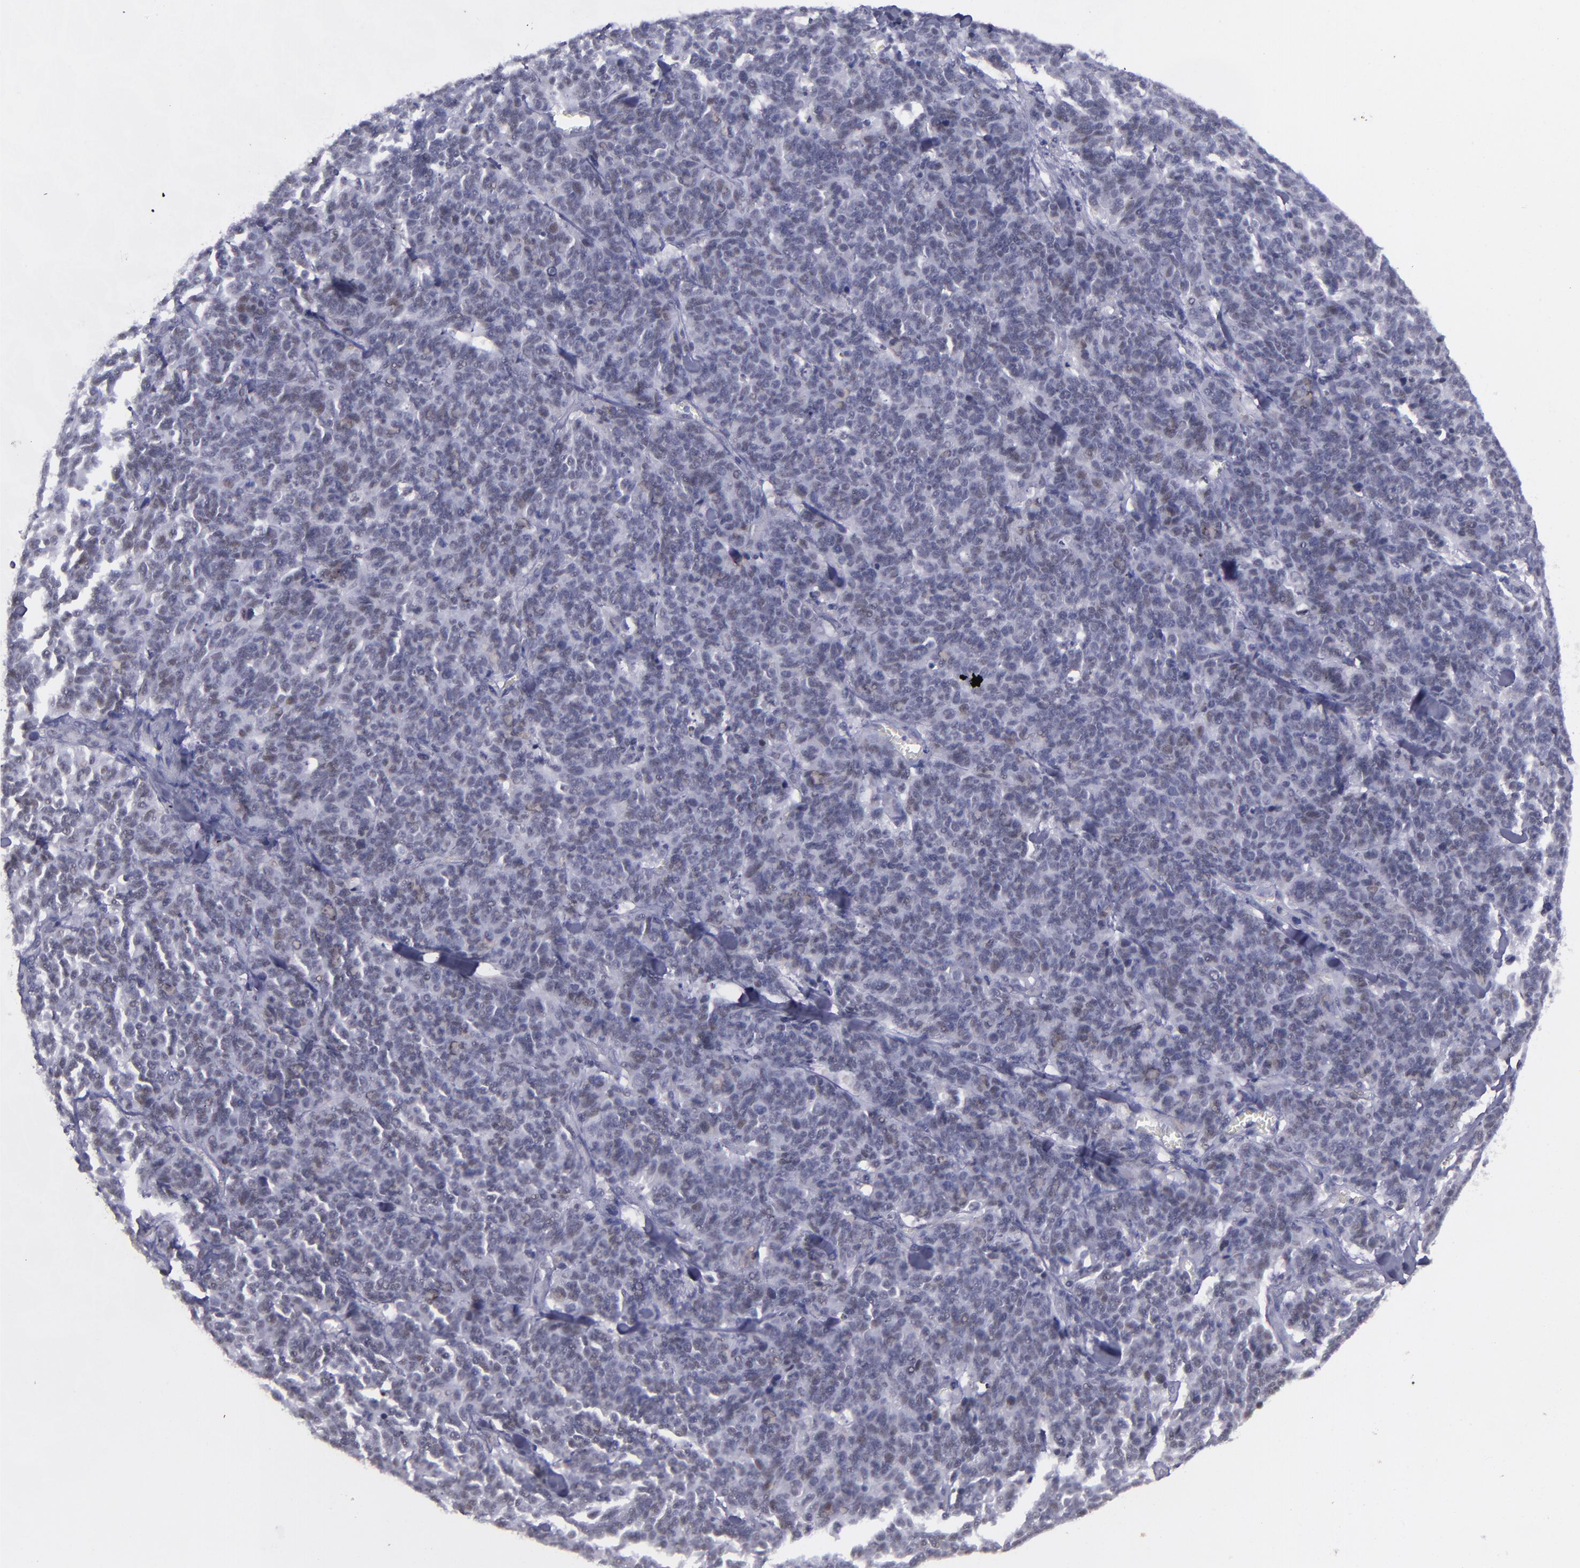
{"staining": {"intensity": "weak", "quantity": "<25%", "location": "nuclear"}, "tissue": "lung cancer", "cell_type": "Tumor cells", "image_type": "cancer", "snomed": [{"axis": "morphology", "description": "Neoplasm, malignant, NOS"}, {"axis": "topography", "description": "Lung"}], "caption": "Immunohistochemistry (IHC) of human lung cancer demonstrates no staining in tumor cells.", "gene": "OTUB2", "patient": {"sex": "female", "age": 58}}